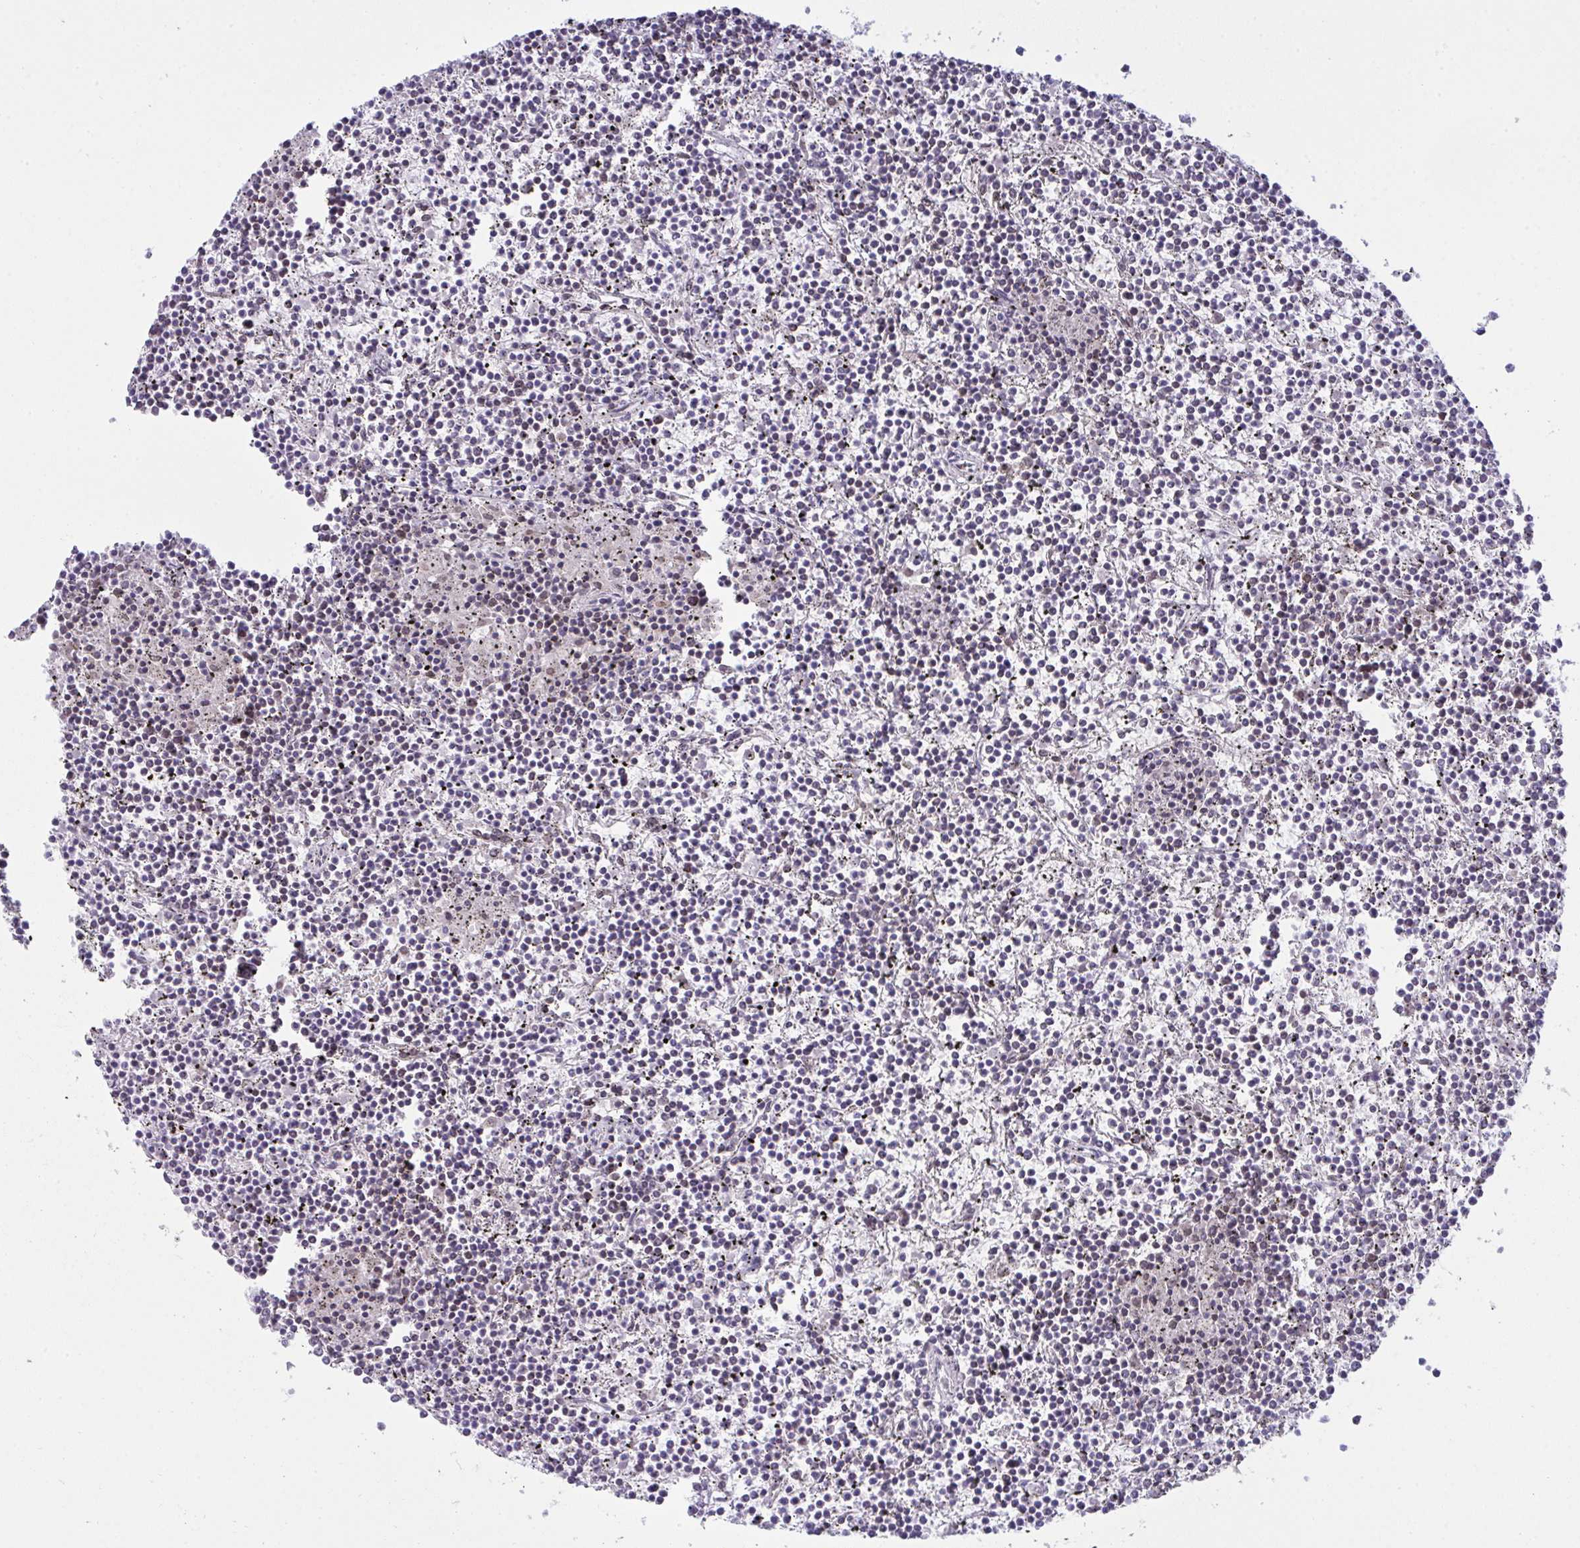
{"staining": {"intensity": "negative", "quantity": "none", "location": "none"}, "tissue": "lymphoma", "cell_type": "Tumor cells", "image_type": "cancer", "snomed": [{"axis": "morphology", "description": "Malignant lymphoma, non-Hodgkin's type, Low grade"}, {"axis": "topography", "description": "Spleen"}], "caption": "DAB immunohistochemical staining of low-grade malignant lymphoma, non-Hodgkin's type shows no significant expression in tumor cells.", "gene": "RANBP2", "patient": {"sex": "female", "age": 19}}